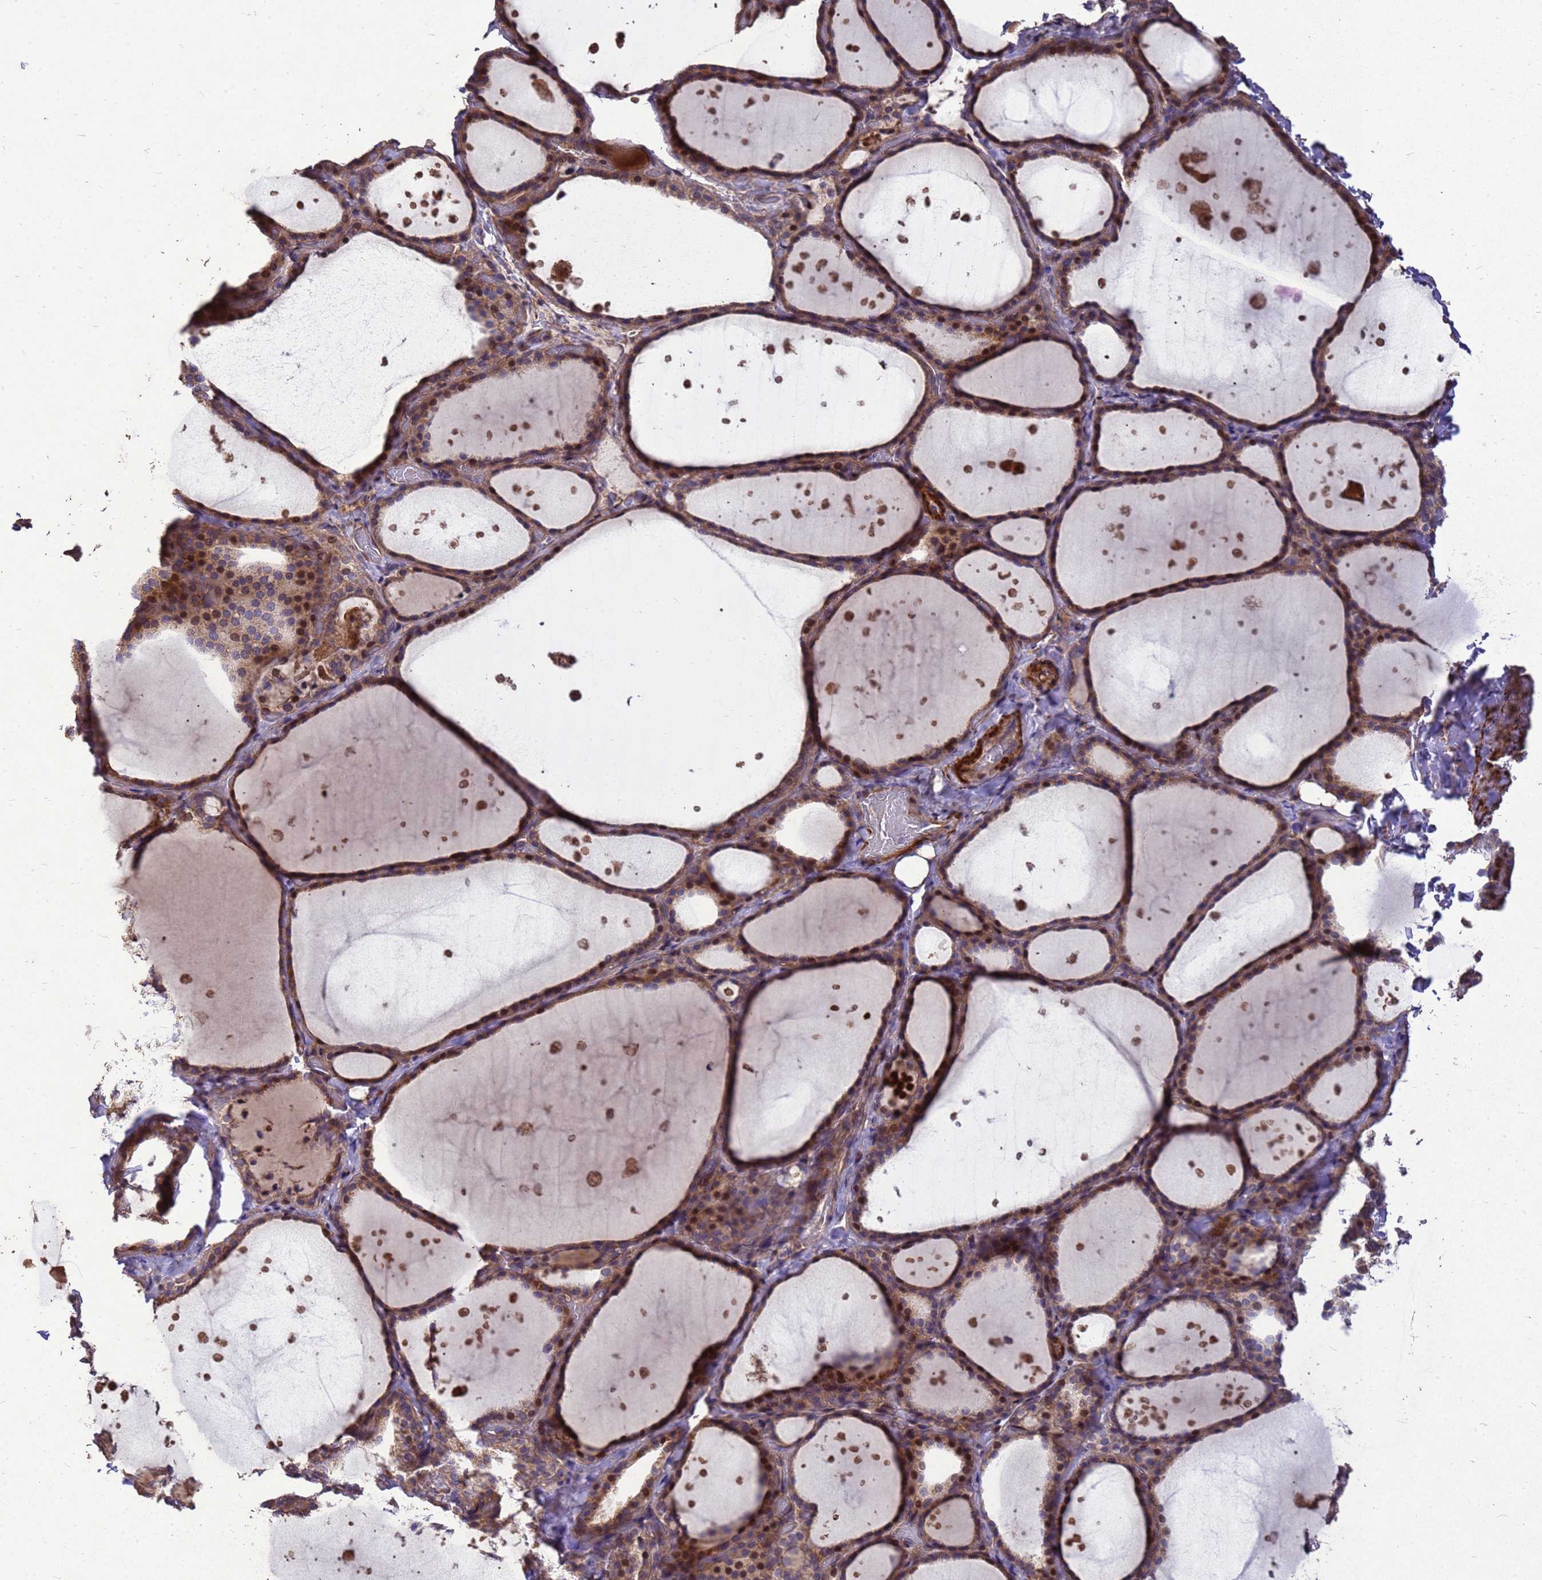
{"staining": {"intensity": "moderate", "quantity": ">75%", "location": "cytoplasmic/membranous,nuclear"}, "tissue": "thyroid gland", "cell_type": "Glandular cells", "image_type": "normal", "snomed": [{"axis": "morphology", "description": "Normal tissue, NOS"}, {"axis": "topography", "description": "Thyroid gland"}], "caption": "Immunohistochemistry (IHC) image of normal human thyroid gland stained for a protein (brown), which reveals medium levels of moderate cytoplasmic/membranous,nuclear staining in approximately >75% of glandular cells.", "gene": "RSPRY1", "patient": {"sex": "female", "age": 44}}